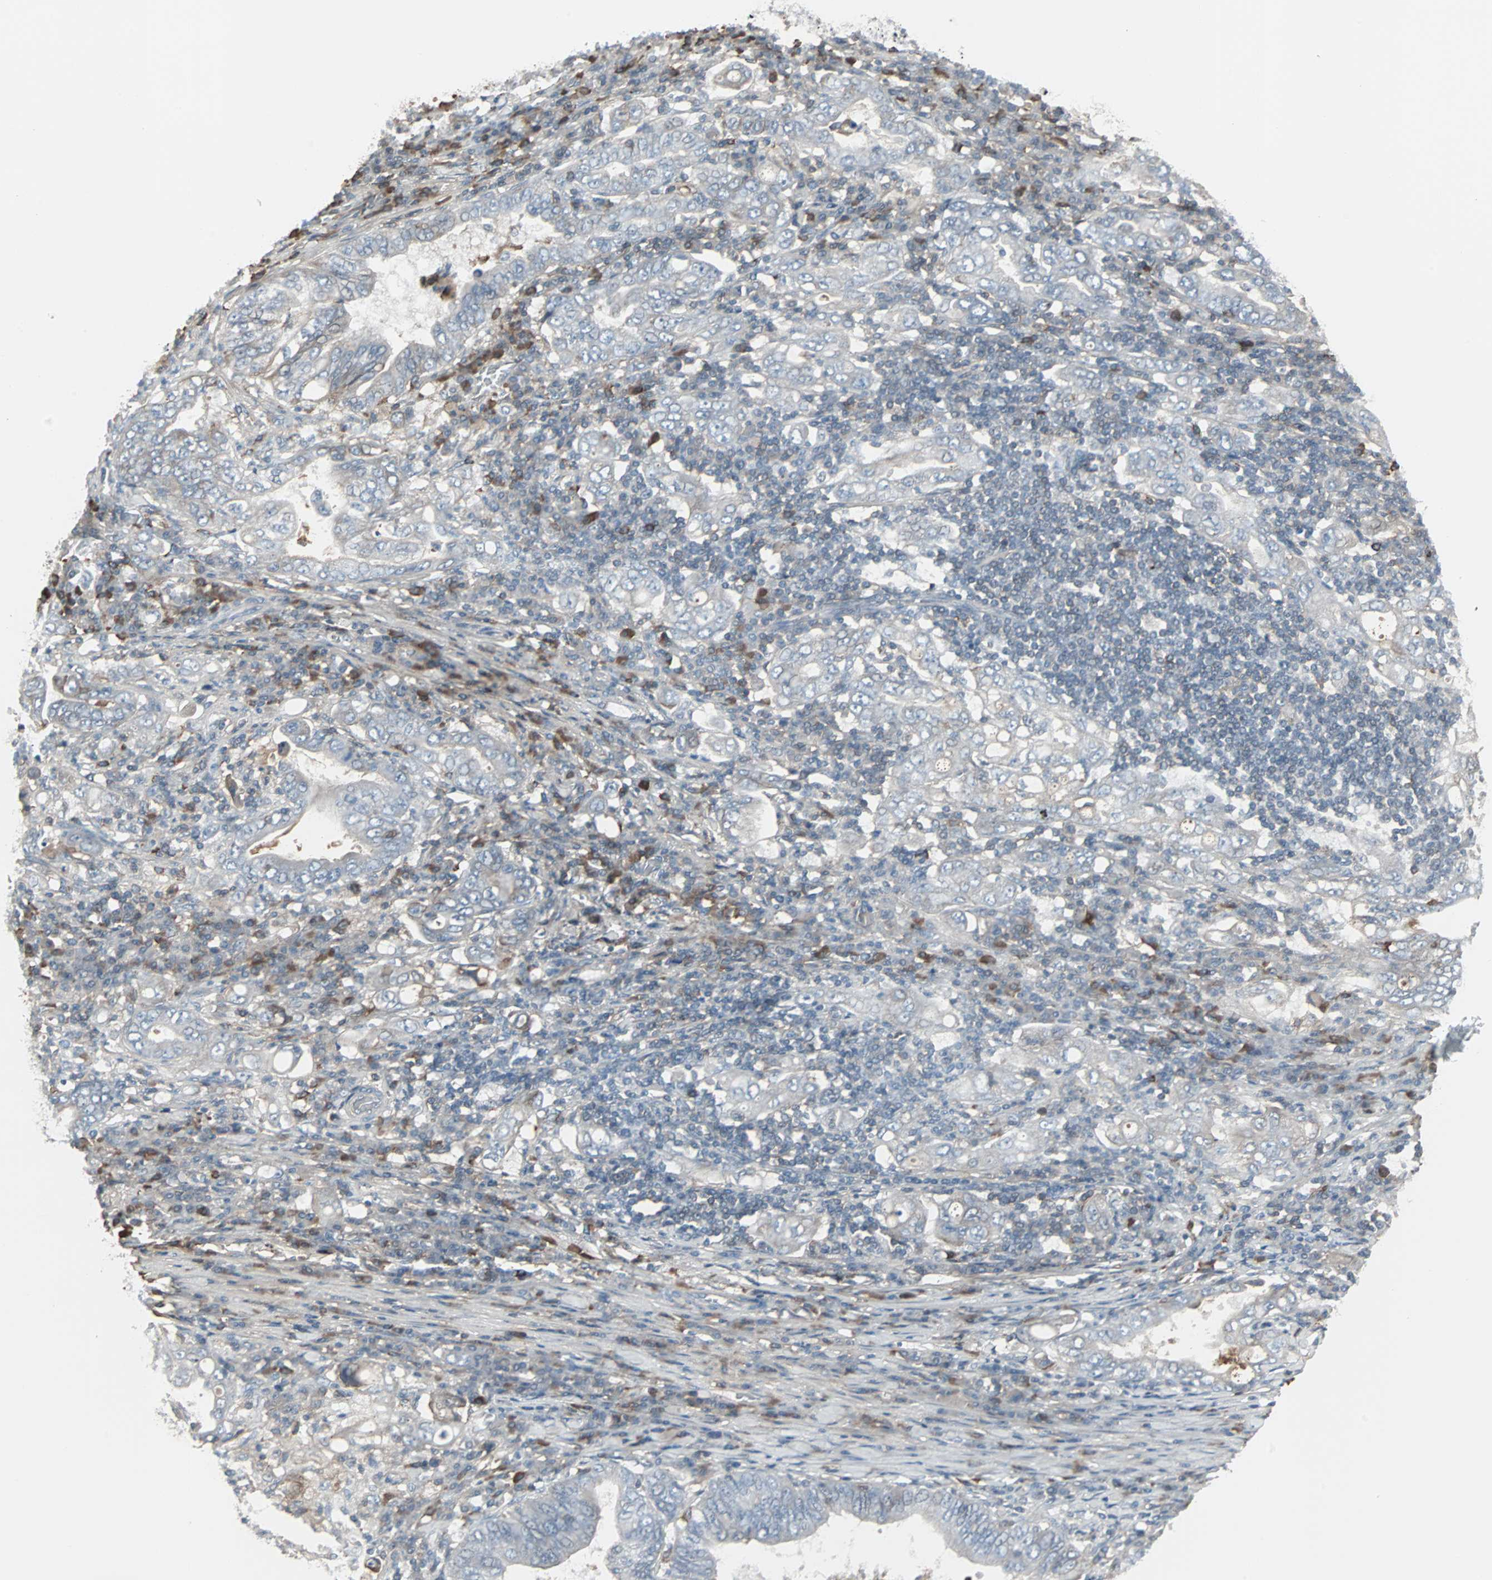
{"staining": {"intensity": "weak", "quantity": "<25%", "location": "cytoplasmic/membranous"}, "tissue": "stomach cancer", "cell_type": "Tumor cells", "image_type": "cancer", "snomed": [{"axis": "morphology", "description": "Normal tissue, NOS"}, {"axis": "morphology", "description": "Adenocarcinoma, NOS"}, {"axis": "topography", "description": "Esophagus"}, {"axis": "topography", "description": "Stomach, upper"}, {"axis": "topography", "description": "Peripheral nerve tissue"}], "caption": "Human stomach adenocarcinoma stained for a protein using IHC exhibits no expression in tumor cells.", "gene": "ZSCAN32", "patient": {"sex": "male", "age": 62}}